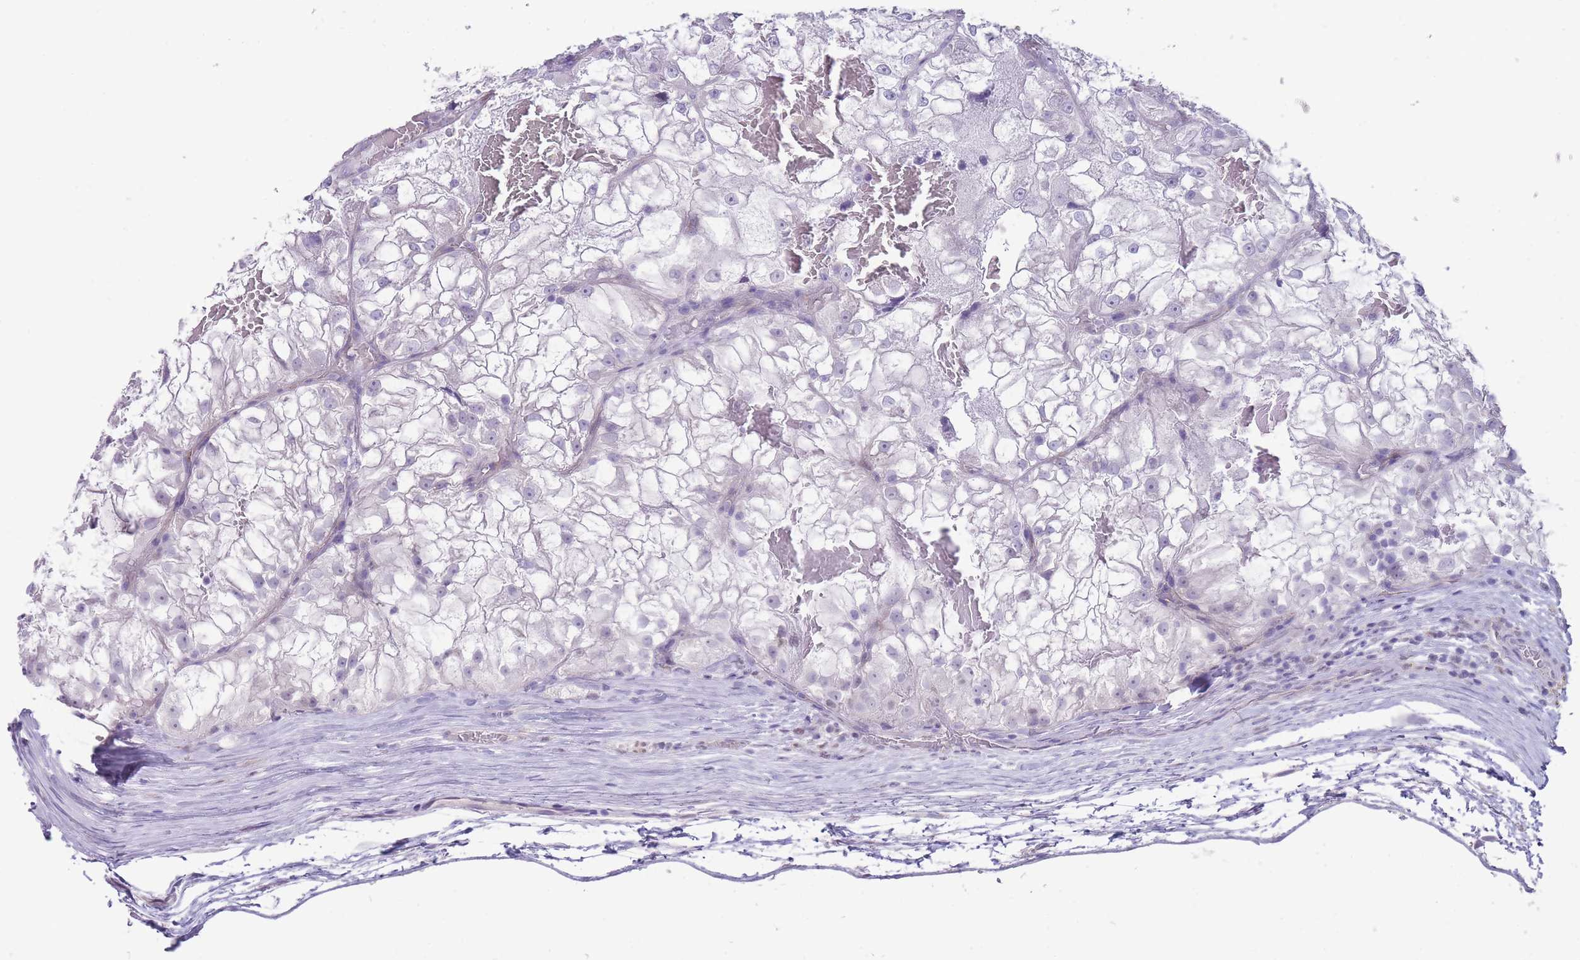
{"staining": {"intensity": "negative", "quantity": "none", "location": "none"}, "tissue": "renal cancer", "cell_type": "Tumor cells", "image_type": "cancer", "snomed": [{"axis": "morphology", "description": "Adenocarcinoma, NOS"}, {"axis": "topography", "description": "Kidney"}], "caption": "Immunohistochemistry micrograph of neoplastic tissue: human renal cancer stained with DAB displays no significant protein positivity in tumor cells.", "gene": "ERICH4", "patient": {"sex": "female", "age": 72}}